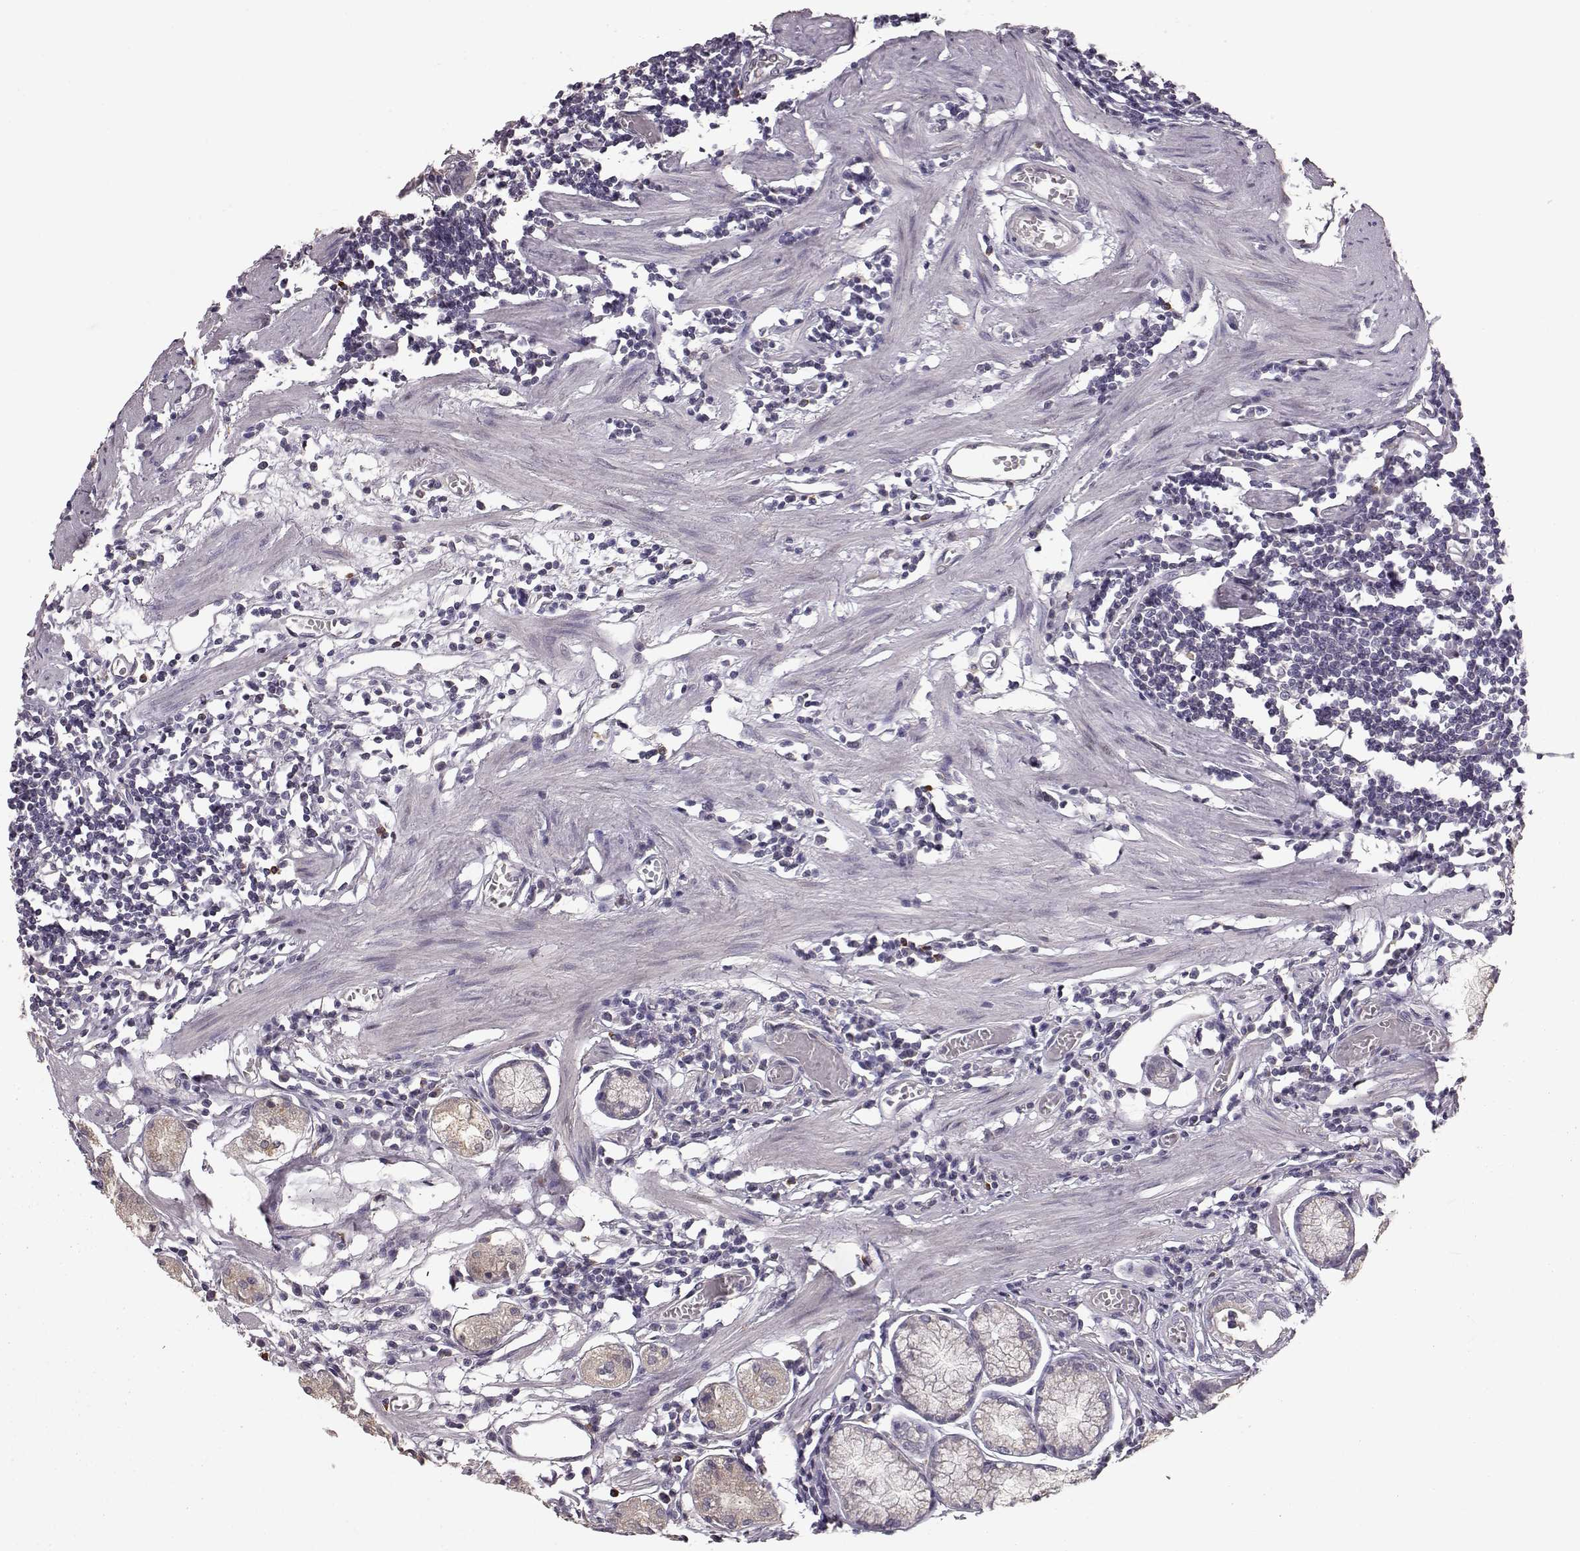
{"staining": {"intensity": "weak", "quantity": ">75%", "location": "cytoplasmic/membranous"}, "tissue": "stomach", "cell_type": "Glandular cells", "image_type": "normal", "snomed": [{"axis": "morphology", "description": "Normal tissue, NOS"}, {"axis": "topography", "description": "Stomach"}], "caption": "Glandular cells reveal low levels of weak cytoplasmic/membranous staining in about >75% of cells in benign human stomach. (Brightfield microscopy of DAB IHC at high magnification).", "gene": "GHR", "patient": {"sex": "male", "age": 55}}